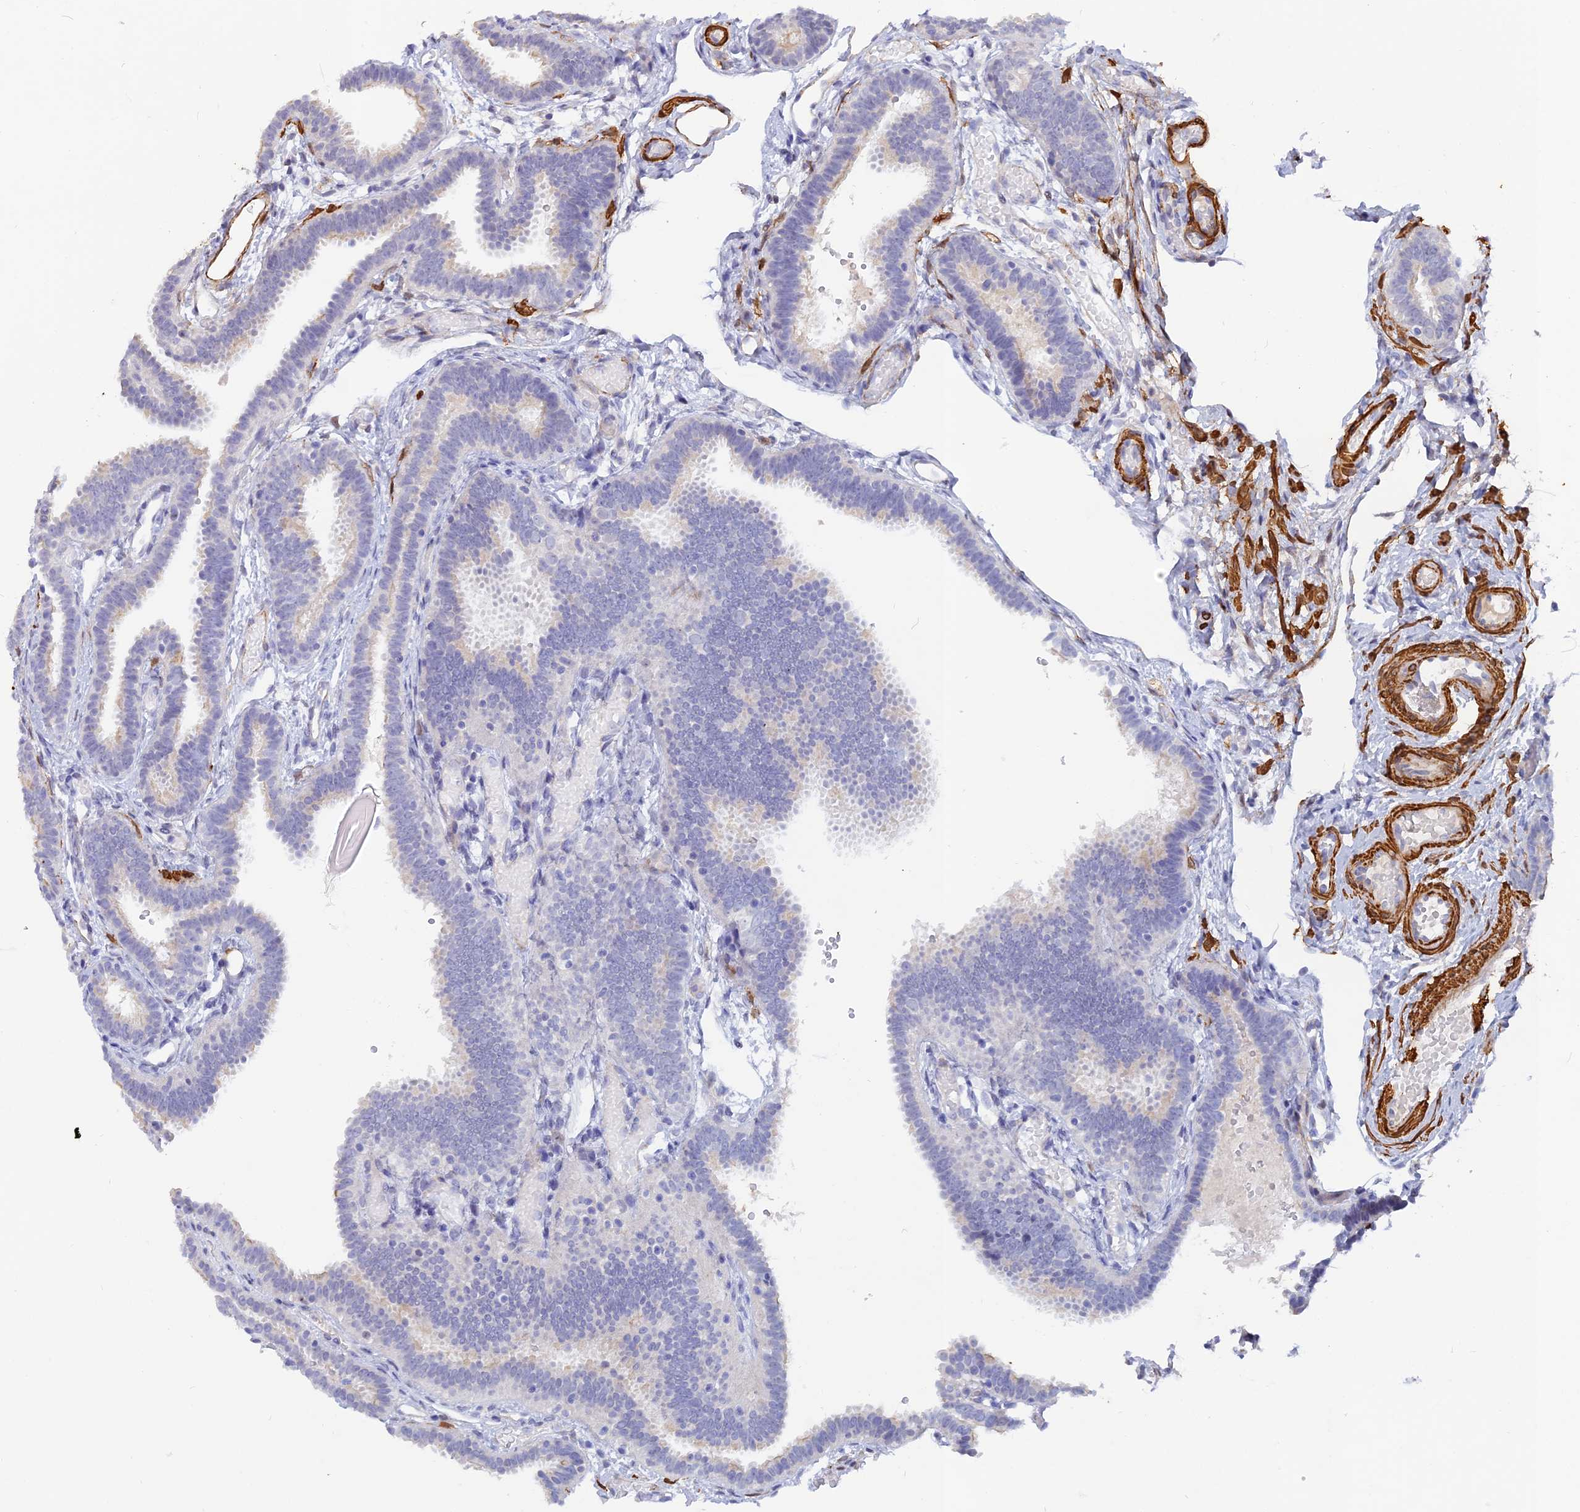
{"staining": {"intensity": "negative", "quantity": "none", "location": "none"}, "tissue": "fallopian tube", "cell_type": "Glandular cells", "image_type": "normal", "snomed": [{"axis": "morphology", "description": "Normal tissue, NOS"}, {"axis": "topography", "description": "Fallopian tube"}], "caption": "A high-resolution histopathology image shows IHC staining of unremarkable fallopian tube, which demonstrates no significant positivity in glandular cells. (IHC, brightfield microscopy, high magnification).", "gene": "CCDC154", "patient": {"sex": "female", "age": 37}}